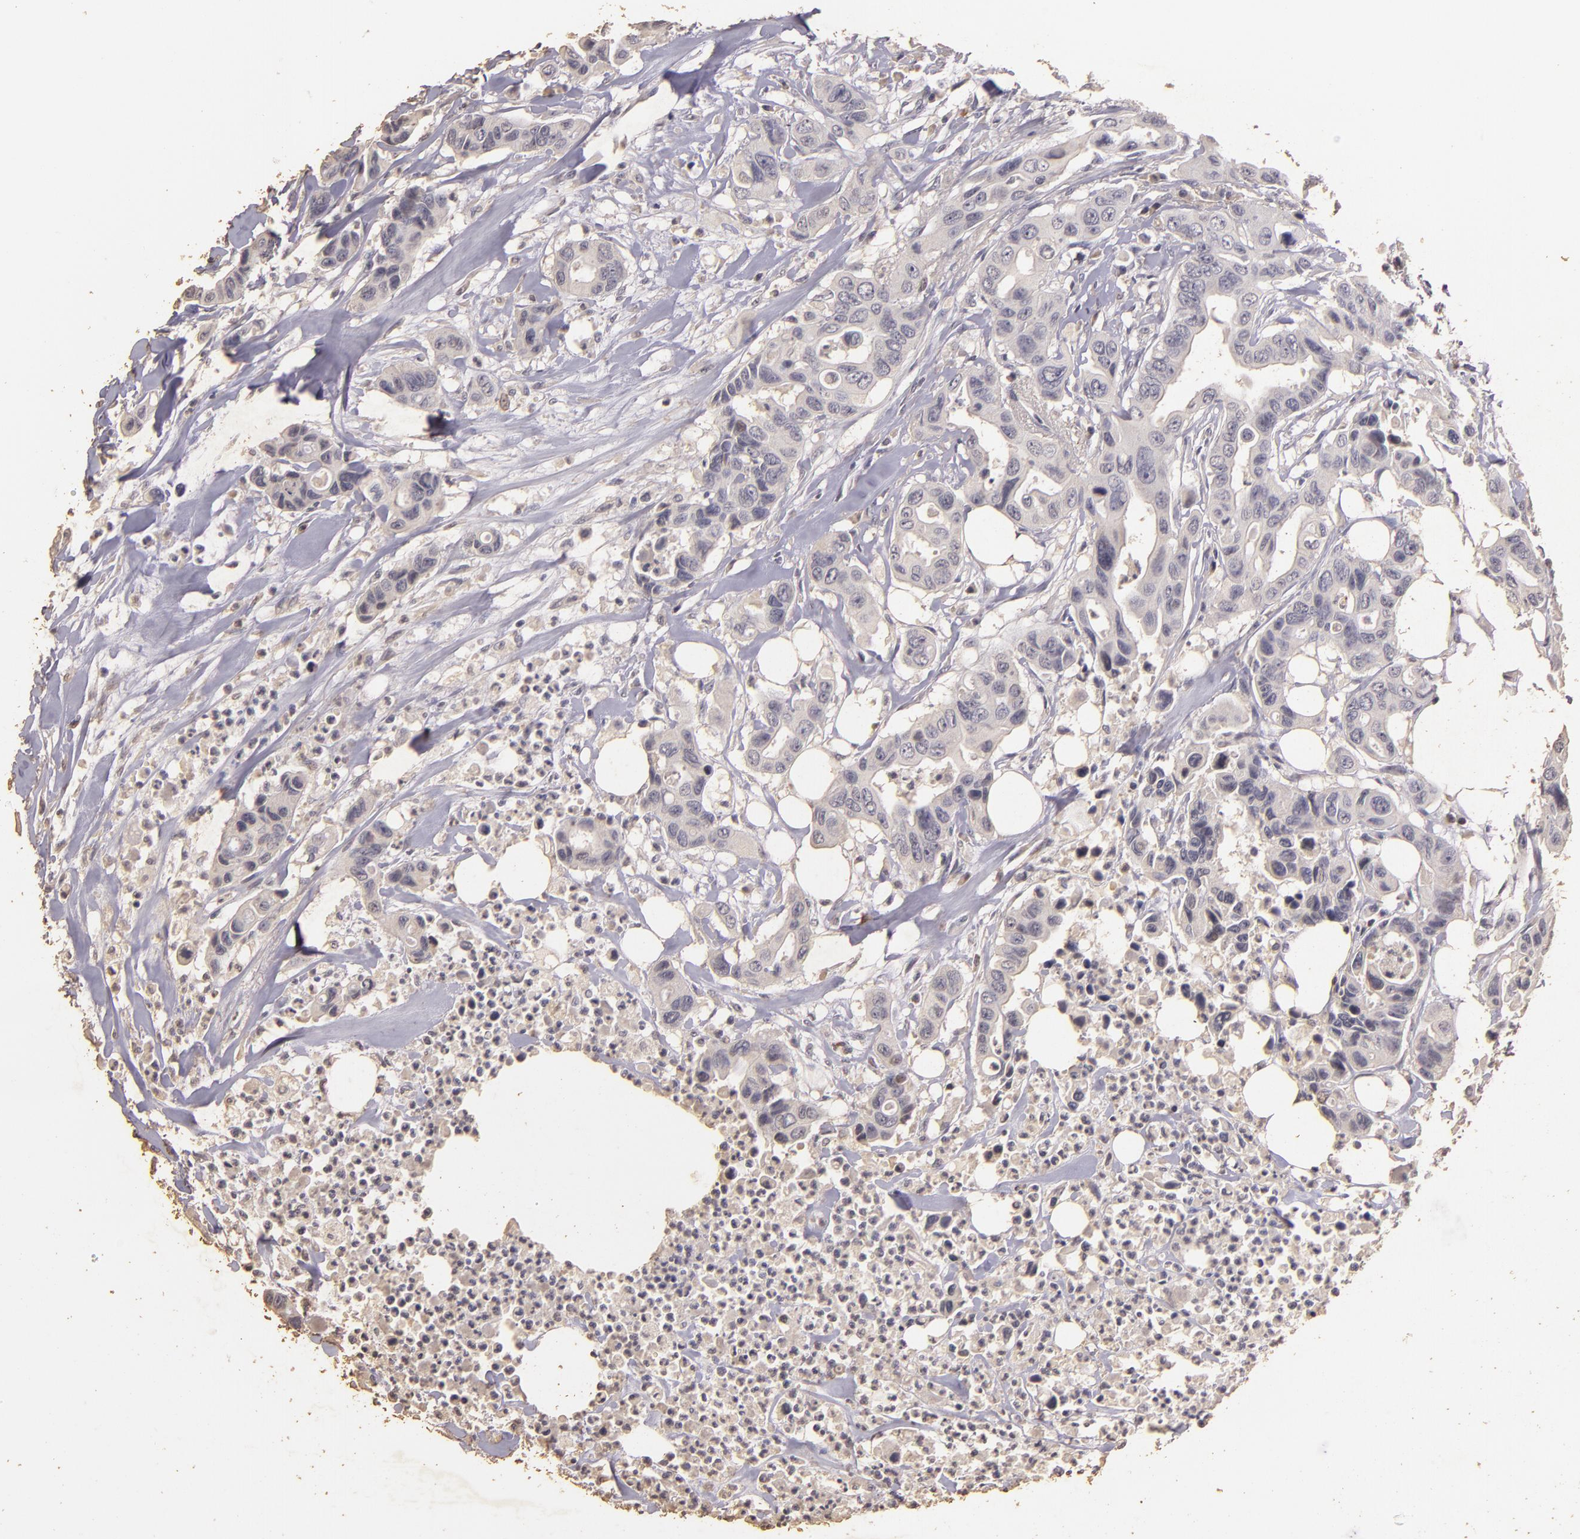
{"staining": {"intensity": "negative", "quantity": "none", "location": "none"}, "tissue": "colorectal cancer", "cell_type": "Tumor cells", "image_type": "cancer", "snomed": [{"axis": "morphology", "description": "Adenocarcinoma, NOS"}, {"axis": "topography", "description": "Colon"}], "caption": "The photomicrograph reveals no staining of tumor cells in colorectal cancer.", "gene": "BCL2L13", "patient": {"sex": "female", "age": 70}}